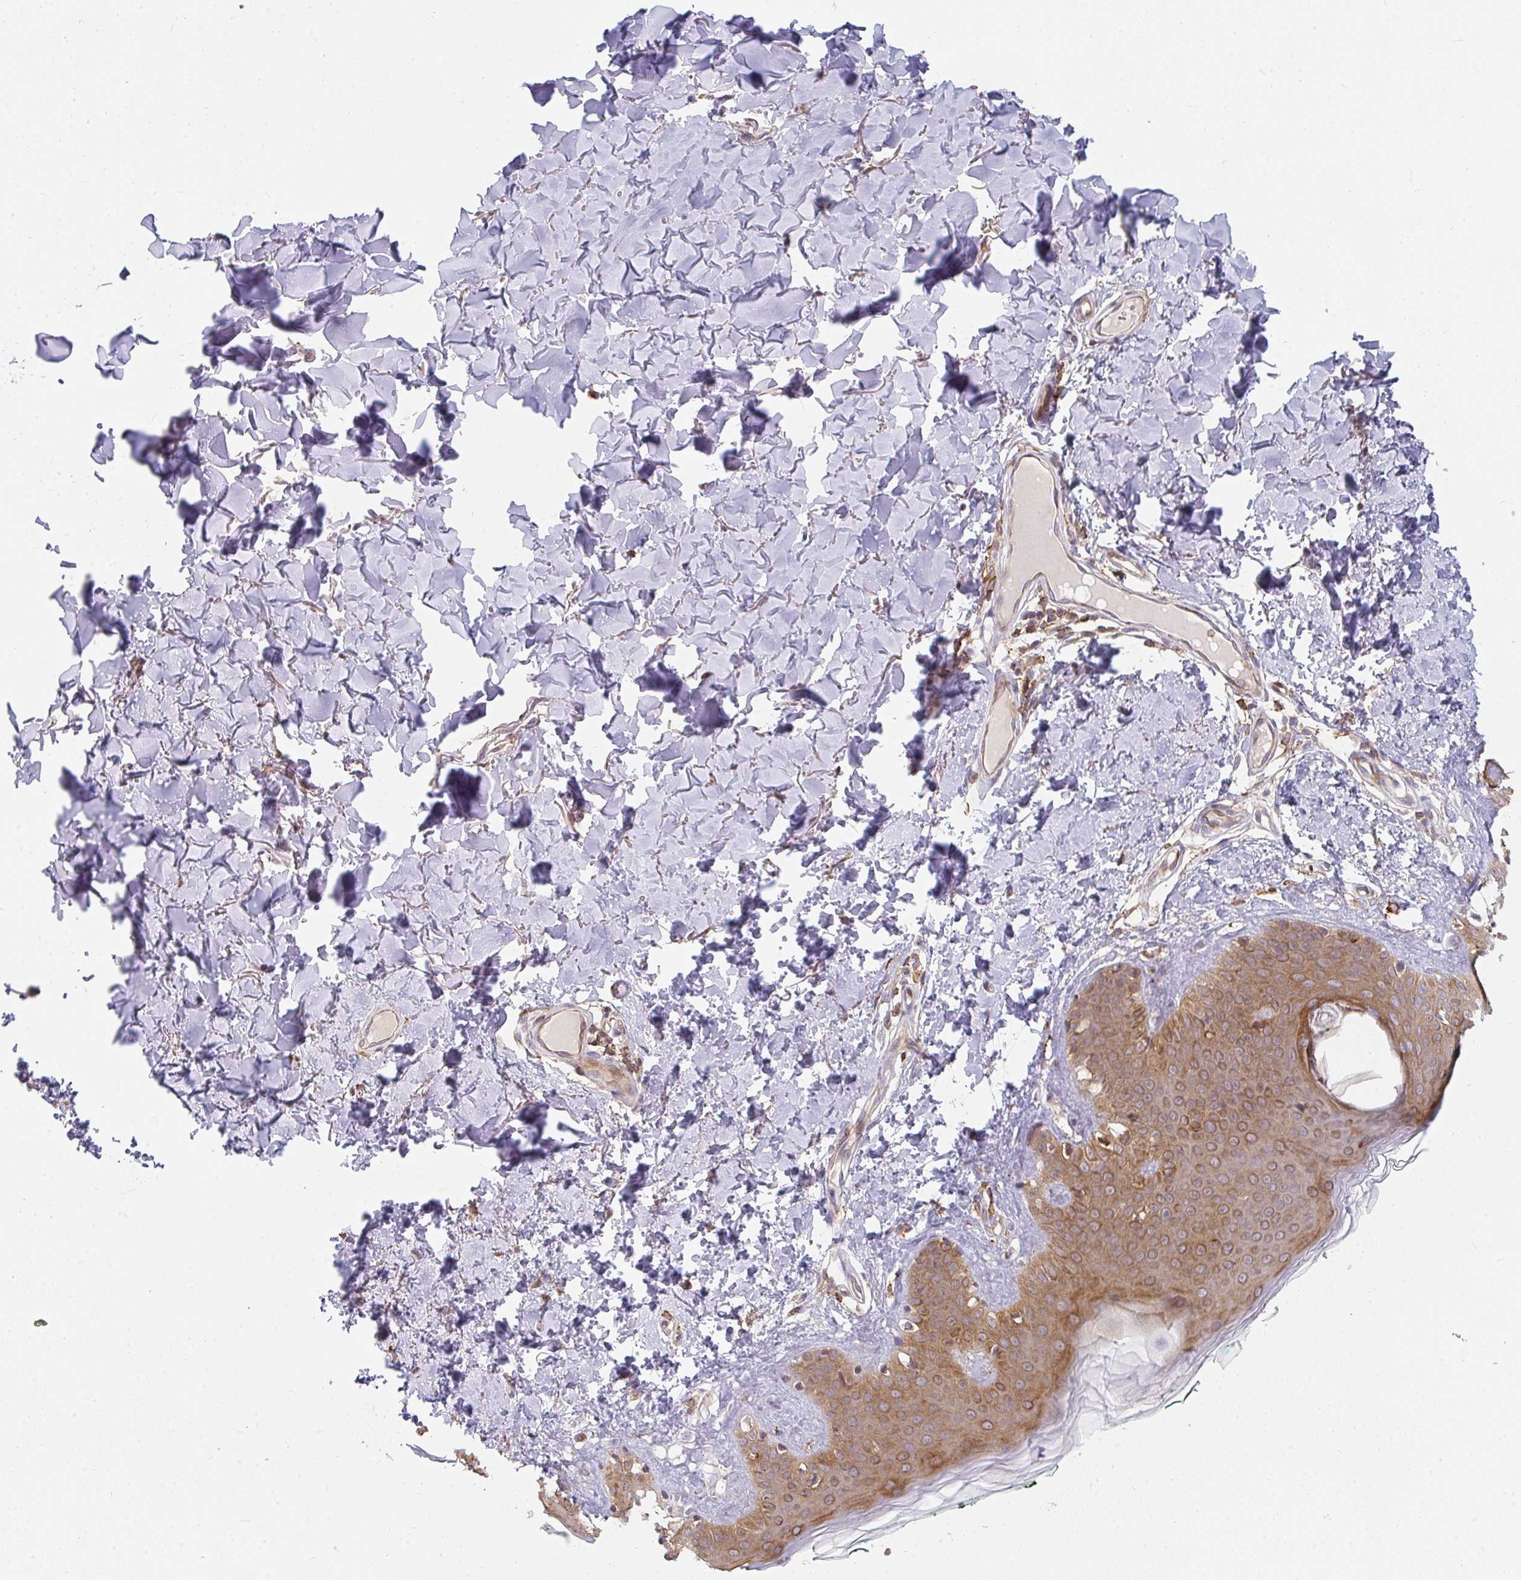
{"staining": {"intensity": "negative", "quantity": "none", "location": "none"}, "tissue": "skin", "cell_type": "Fibroblasts", "image_type": "normal", "snomed": [{"axis": "morphology", "description": "Normal tissue, NOS"}, {"axis": "topography", "description": "Skin"}, {"axis": "topography", "description": "Peripheral nerve tissue"}], "caption": "An immunohistochemistry histopathology image of benign skin is shown. There is no staining in fibroblasts of skin.", "gene": "CSF3R", "patient": {"sex": "female", "age": 45}}